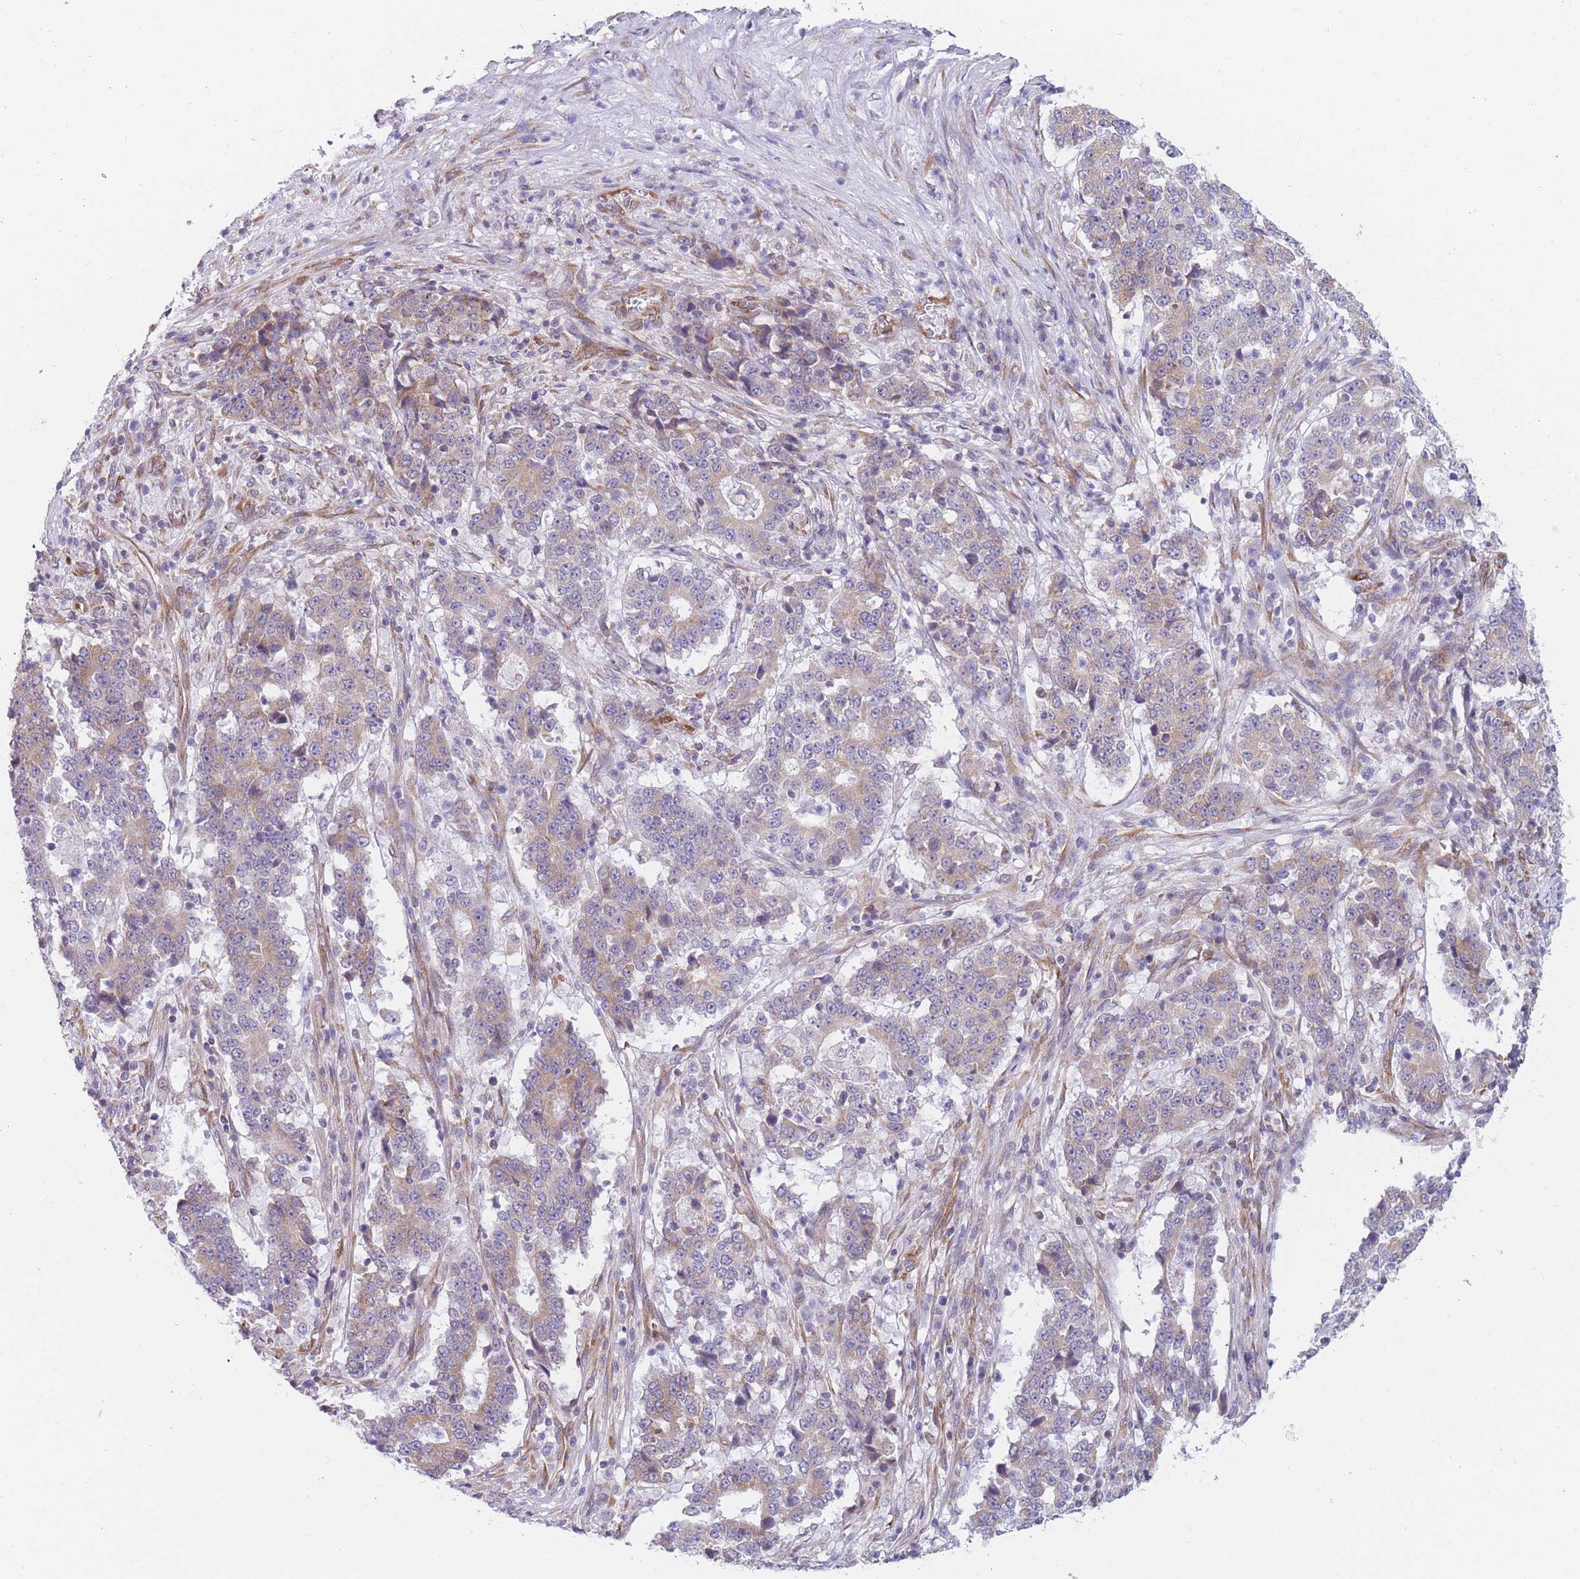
{"staining": {"intensity": "weak", "quantity": "25%-75%", "location": "cytoplasmic/membranous"}, "tissue": "stomach cancer", "cell_type": "Tumor cells", "image_type": "cancer", "snomed": [{"axis": "morphology", "description": "Adenocarcinoma, NOS"}, {"axis": "topography", "description": "Stomach"}], "caption": "Immunohistochemistry (IHC) photomicrograph of adenocarcinoma (stomach) stained for a protein (brown), which exhibits low levels of weak cytoplasmic/membranous positivity in approximately 25%-75% of tumor cells.", "gene": "AK9", "patient": {"sex": "male", "age": 59}}